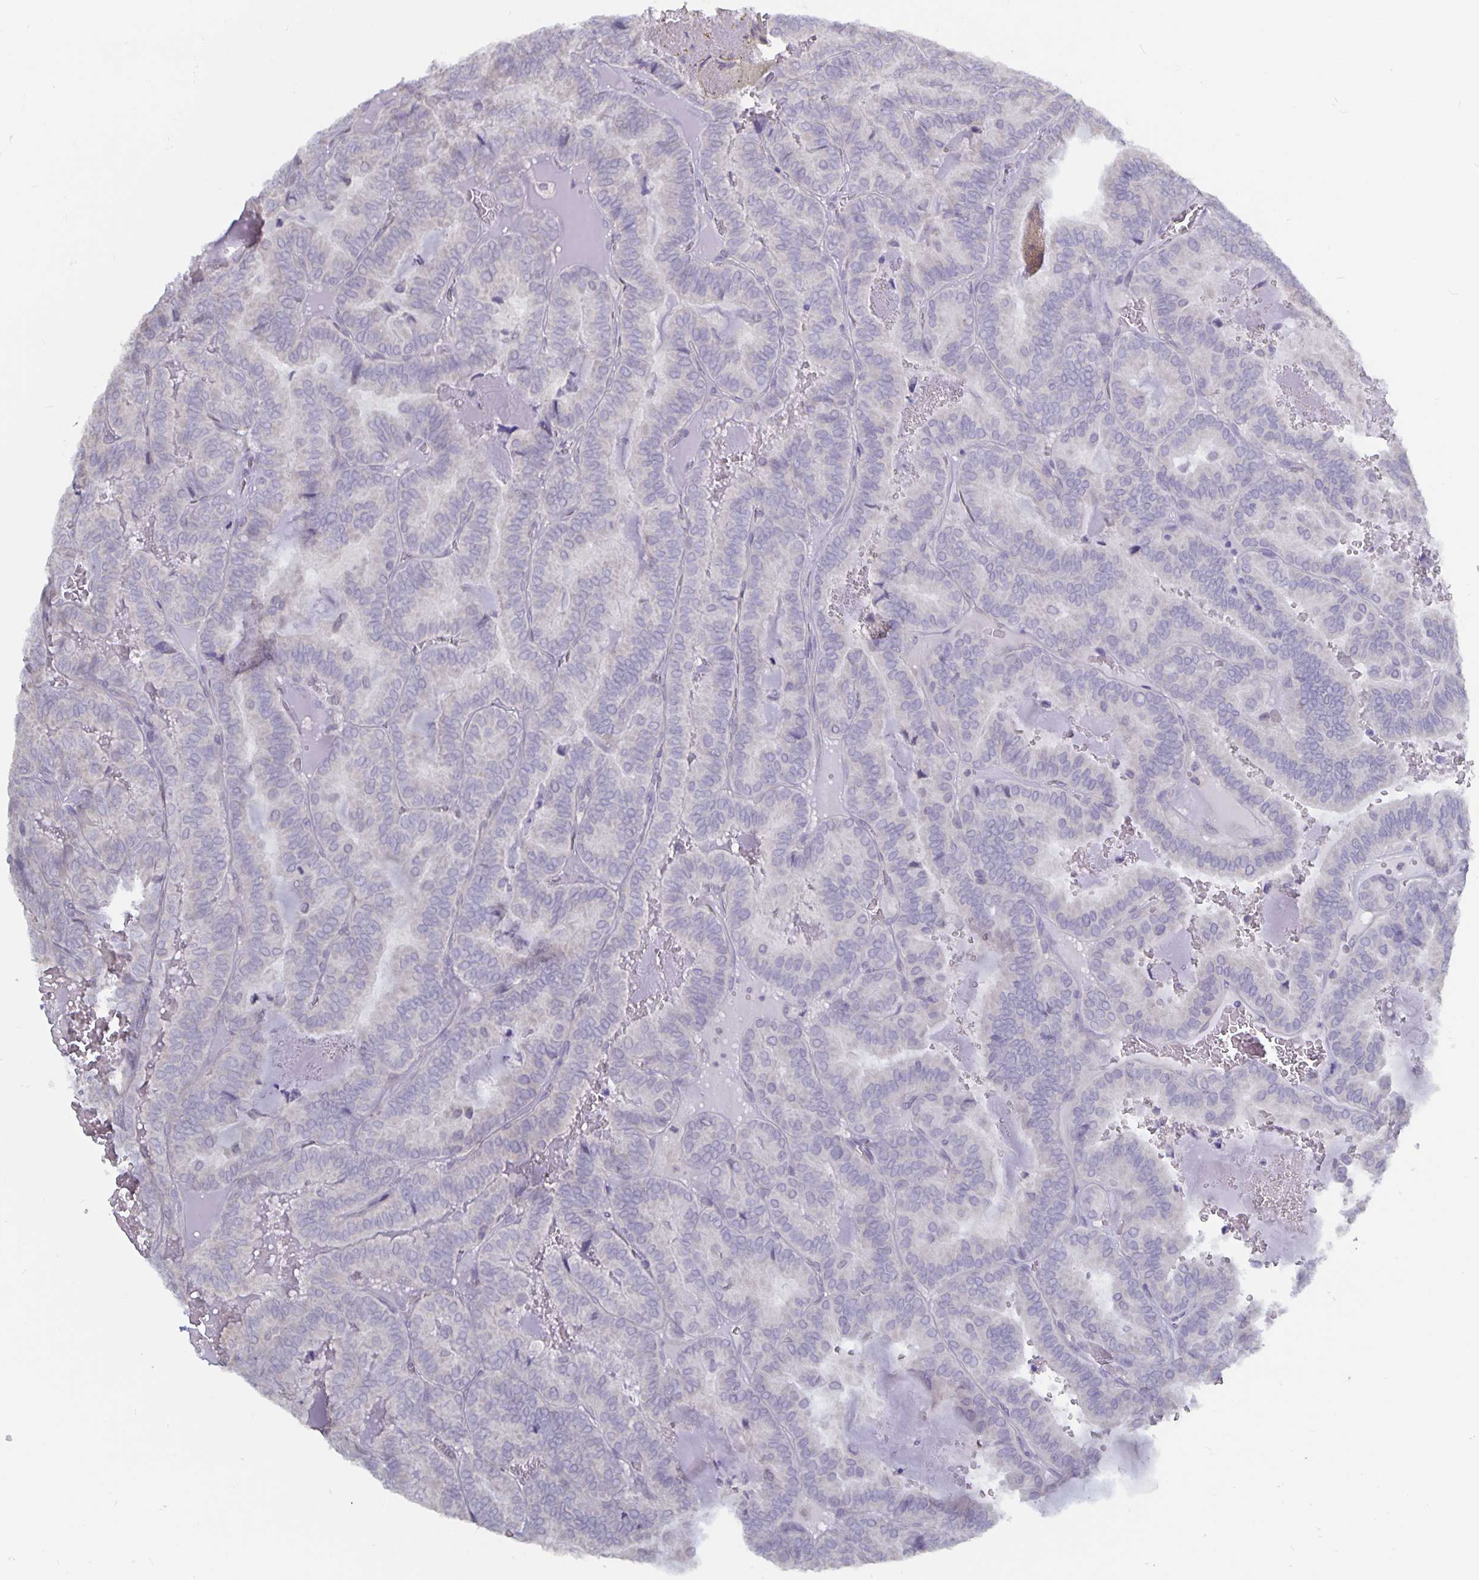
{"staining": {"intensity": "negative", "quantity": "none", "location": "none"}, "tissue": "thyroid cancer", "cell_type": "Tumor cells", "image_type": "cancer", "snomed": [{"axis": "morphology", "description": "Papillary adenocarcinoma, NOS"}, {"axis": "topography", "description": "Thyroid gland"}], "caption": "DAB immunohistochemical staining of human papillary adenocarcinoma (thyroid) displays no significant positivity in tumor cells. (Brightfield microscopy of DAB immunohistochemistry (IHC) at high magnification).", "gene": "PLCB3", "patient": {"sex": "female", "age": 75}}